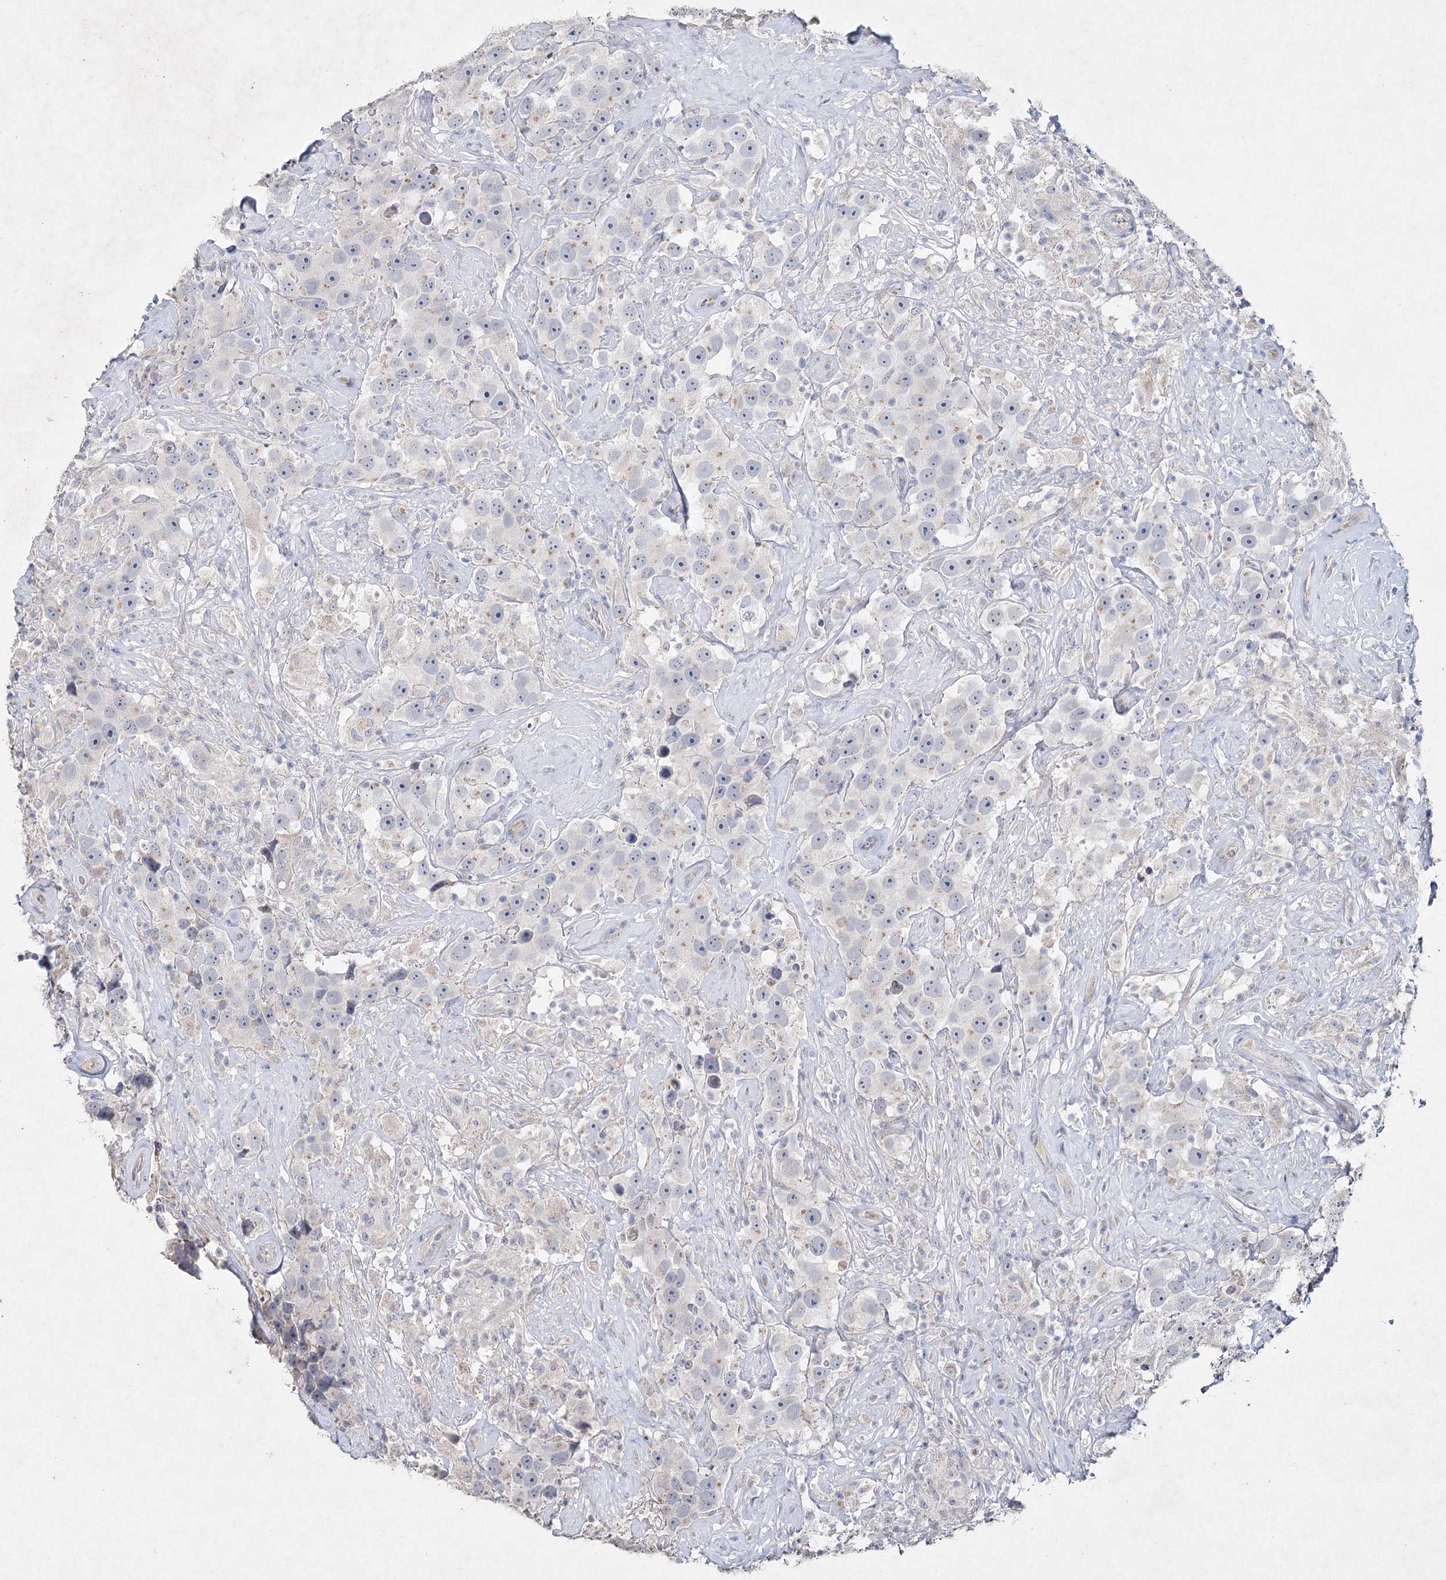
{"staining": {"intensity": "negative", "quantity": "none", "location": "none"}, "tissue": "testis cancer", "cell_type": "Tumor cells", "image_type": "cancer", "snomed": [{"axis": "morphology", "description": "Seminoma, NOS"}, {"axis": "topography", "description": "Testis"}], "caption": "Immunohistochemistry (IHC) image of neoplastic tissue: human testis cancer (seminoma) stained with DAB (3,3'-diaminobenzidine) displays no significant protein positivity in tumor cells. The staining is performed using DAB brown chromogen with nuclei counter-stained in using hematoxylin.", "gene": "RFX6", "patient": {"sex": "male", "age": 49}}